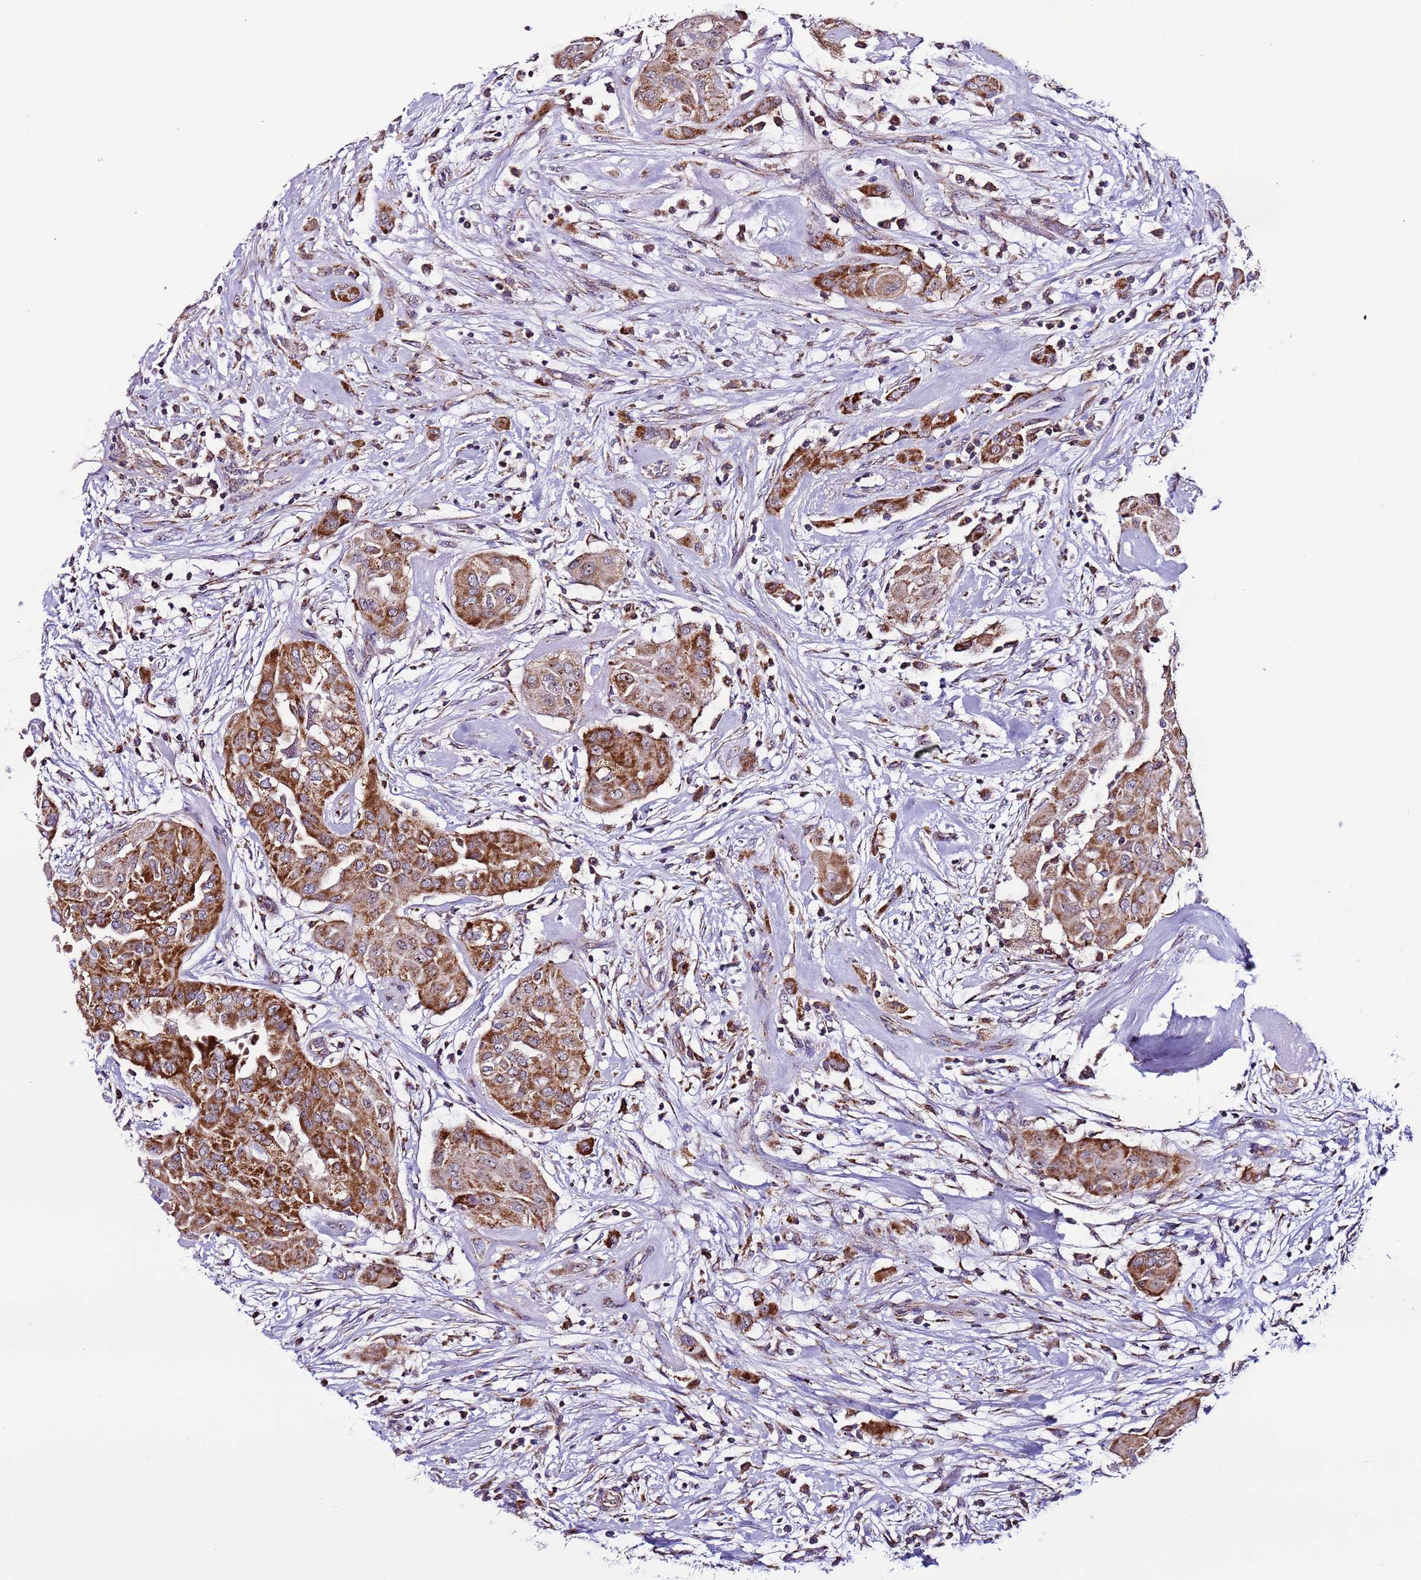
{"staining": {"intensity": "moderate", "quantity": ">75%", "location": "cytoplasmic/membranous"}, "tissue": "thyroid cancer", "cell_type": "Tumor cells", "image_type": "cancer", "snomed": [{"axis": "morphology", "description": "Papillary adenocarcinoma, NOS"}, {"axis": "topography", "description": "Thyroid gland"}], "caption": "Moderate cytoplasmic/membranous expression is seen in about >75% of tumor cells in thyroid cancer (papillary adenocarcinoma). The protein of interest is shown in brown color, while the nuclei are stained blue.", "gene": "UEVLD", "patient": {"sex": "female", "age": 59}}